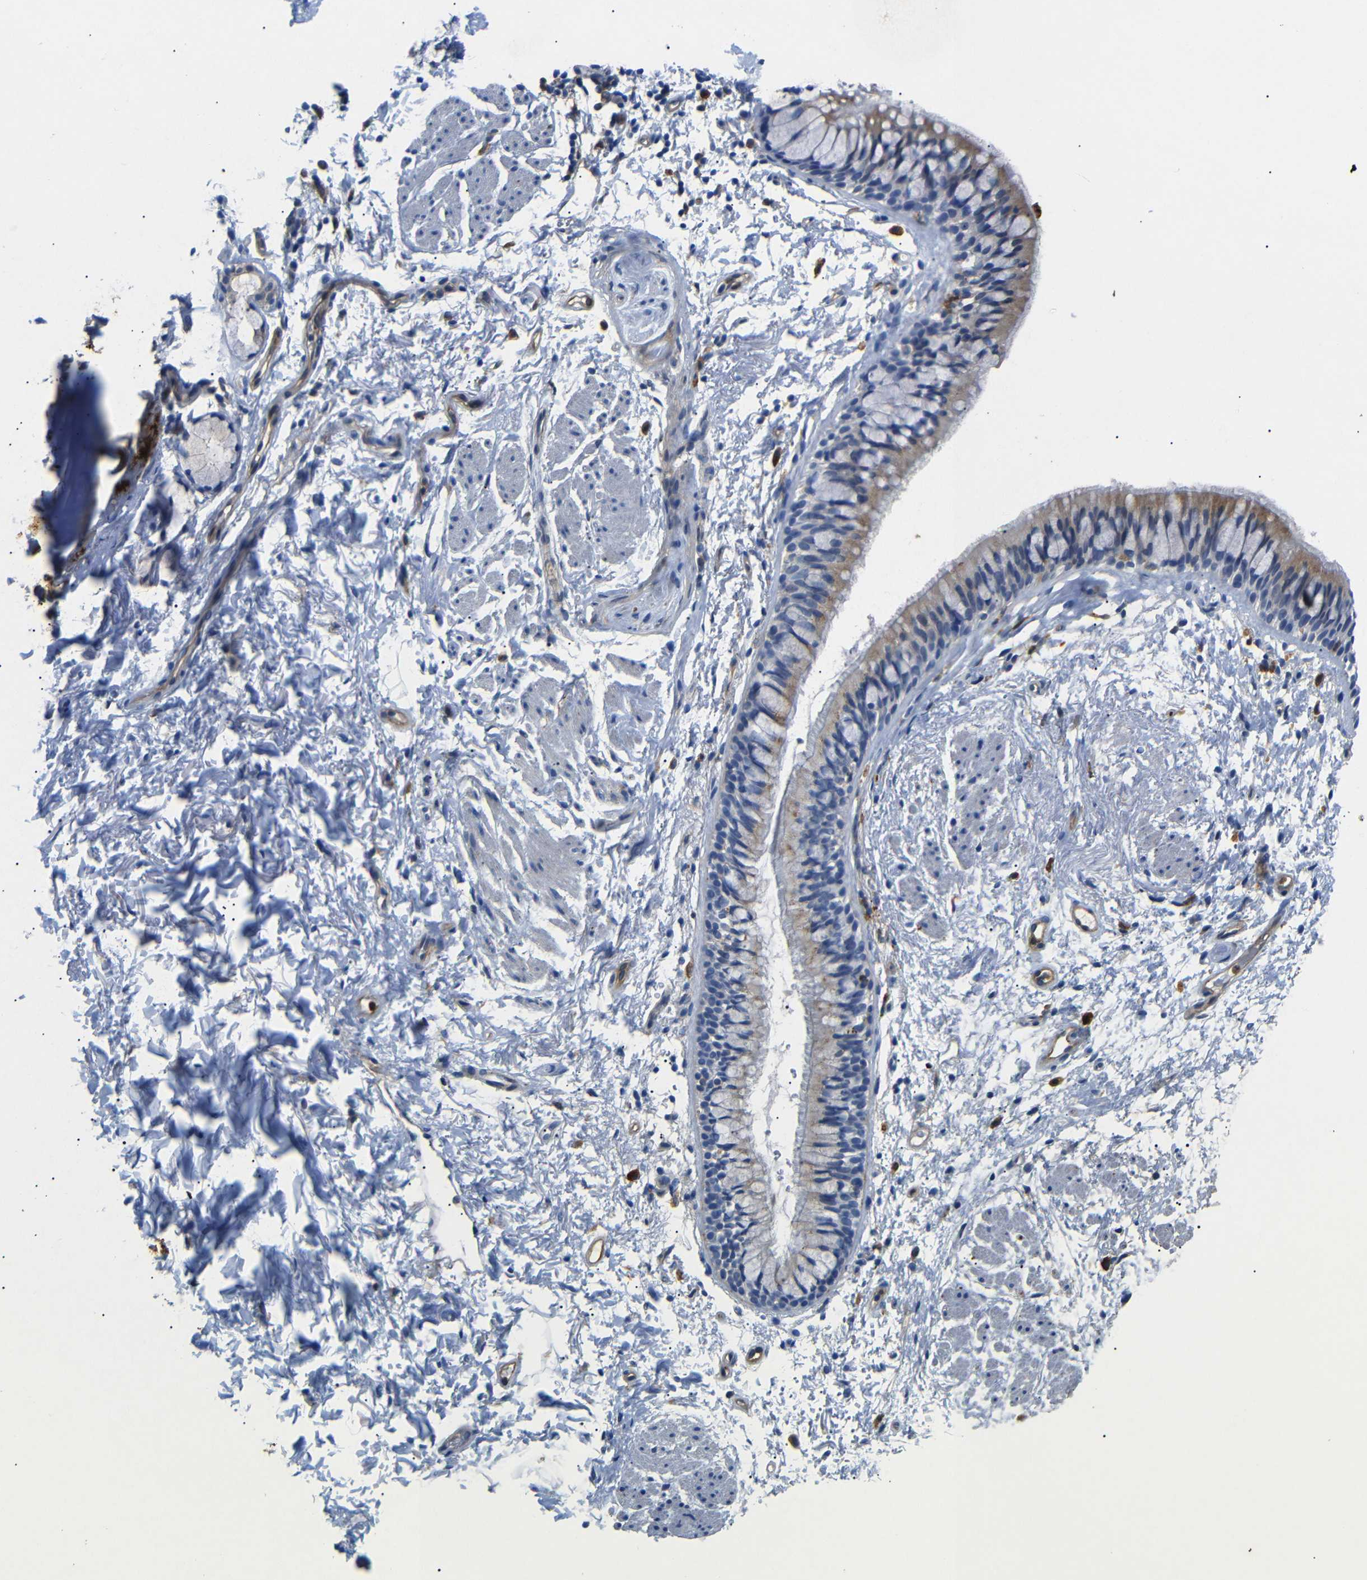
{"staining": {"intensity": "negative", "quantity": "none", "location": "none"}, "tissue": "adipose tissue", "cell_type": "Adipocytes", "image_type": "normal", "snomed": [{"axis": "morphology", "description": "Normal tissue, NOS"}, {"axis": "topography", "description": "Cartilage tissue"}, {"axis": "topography", "description": "Bronchus"}], "caption": "An immunohistochemistry (IHC) image of unremarkable adipose tissue is shown. There is no staining in adipocytes of adipose tissue. Brightfield microscopy of immunohistochemistry stained with DAB (3,3'-diaminobenzidine) (brown) and hematoxylin (blue), captured at high magnification.", "gene": "SDCBP", "patient": {"sex": "female", "age": 73}}